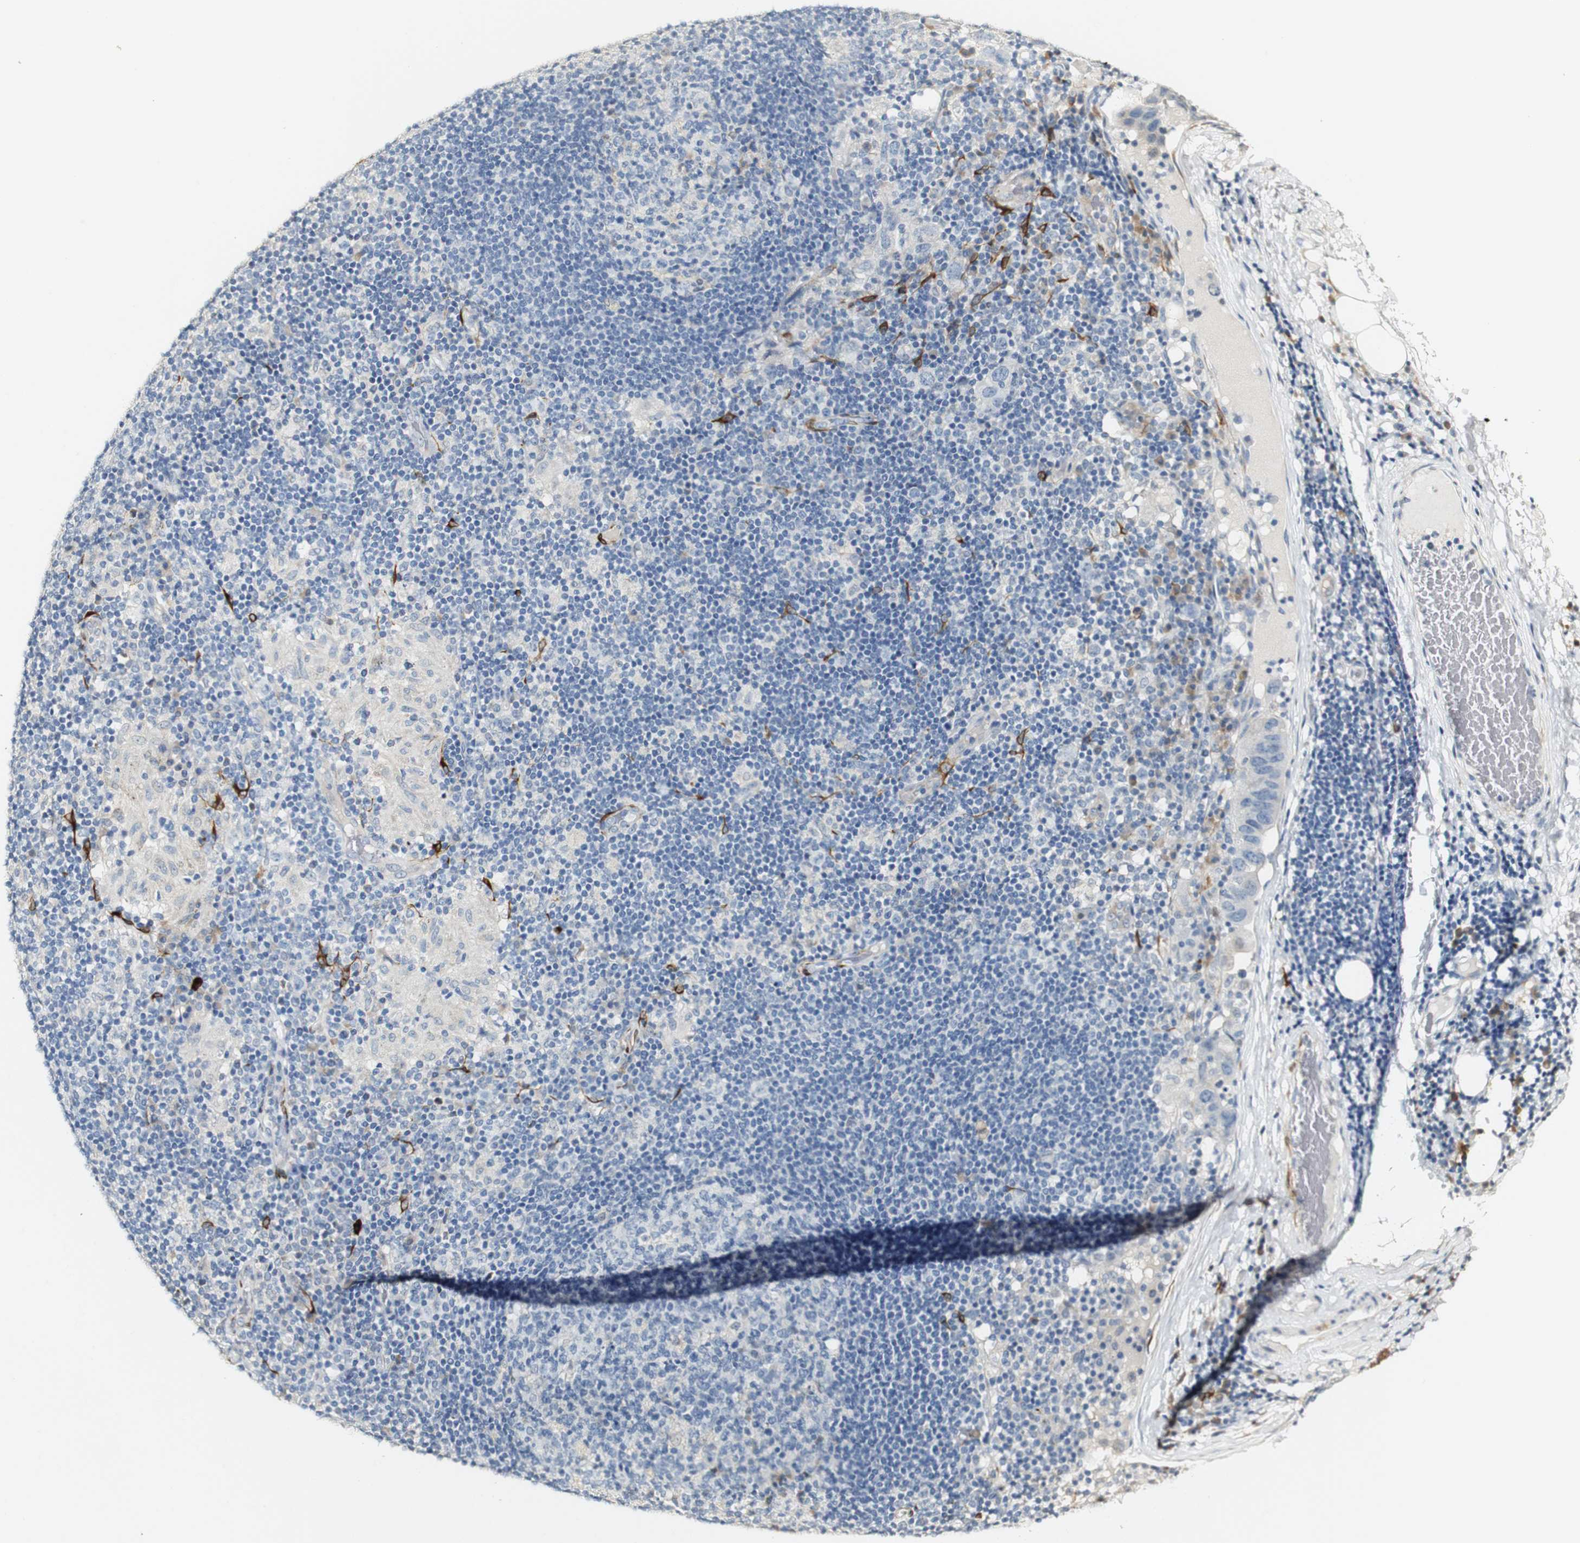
{"staining": {"intensity": "negative", "quantity": "none", "location": "none"}, "tissue": "adipose tissue", "cell_type": "Adipocytes", "image_type": "normal", "snomed": [{"axis": "morphology", "description": "Normal tissue, NOS"}, {"axis": "morphology", "description": "Adenocarcinoma, NOS"}, {"axis": "topography", "description": "Esophagus"}], "caption": "High power microscopy photomicrograph of an immunohistochemistry (IHC) micrograph of unremarkable adipose tissue, revealing no significant positivity in adipocytes.", "gene": "FMO3", "patient": {"sex": "male", "age": 62}}